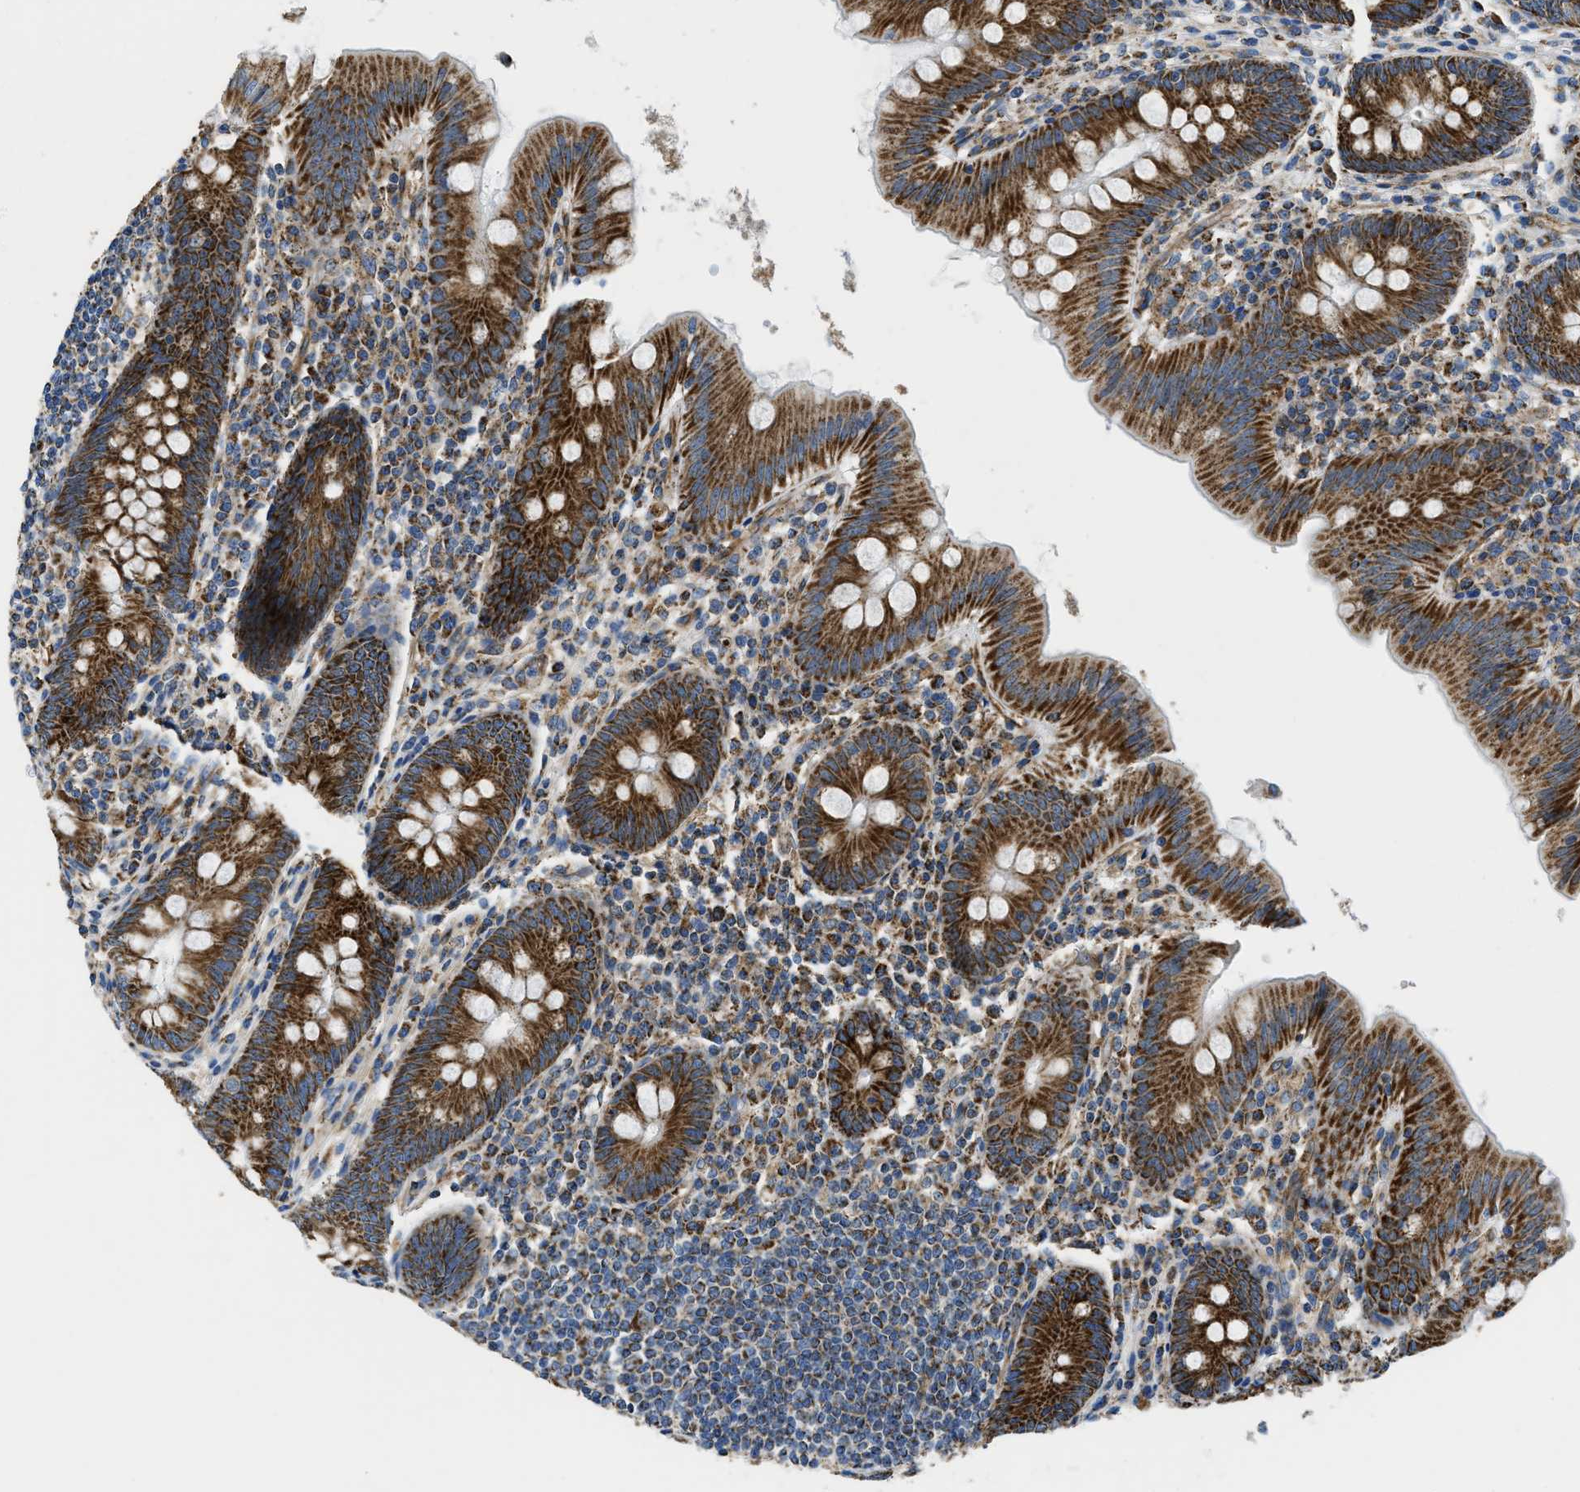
{"staining": {"intensity": "strong", "quantity": ">75%", "location": "cytoplasmic/membranous"}, "tissue": "appendix", "cell_type": "Glandular cells", "image_type": "normal", "snomed": [{"axis": "morphology", "description": "Normal tissue, NOS"}, {"axis": "topography", "description": "Appendix"}], "caption": "Immunohistochemistry (IHC) image of benign appendix stained for a protein (brown), which displays high levels of strong cytoplasmic/membranous staining in about >75% of glandular cells.", "gene": "STK33", "patient": {"sex": "male", "age": 56}}